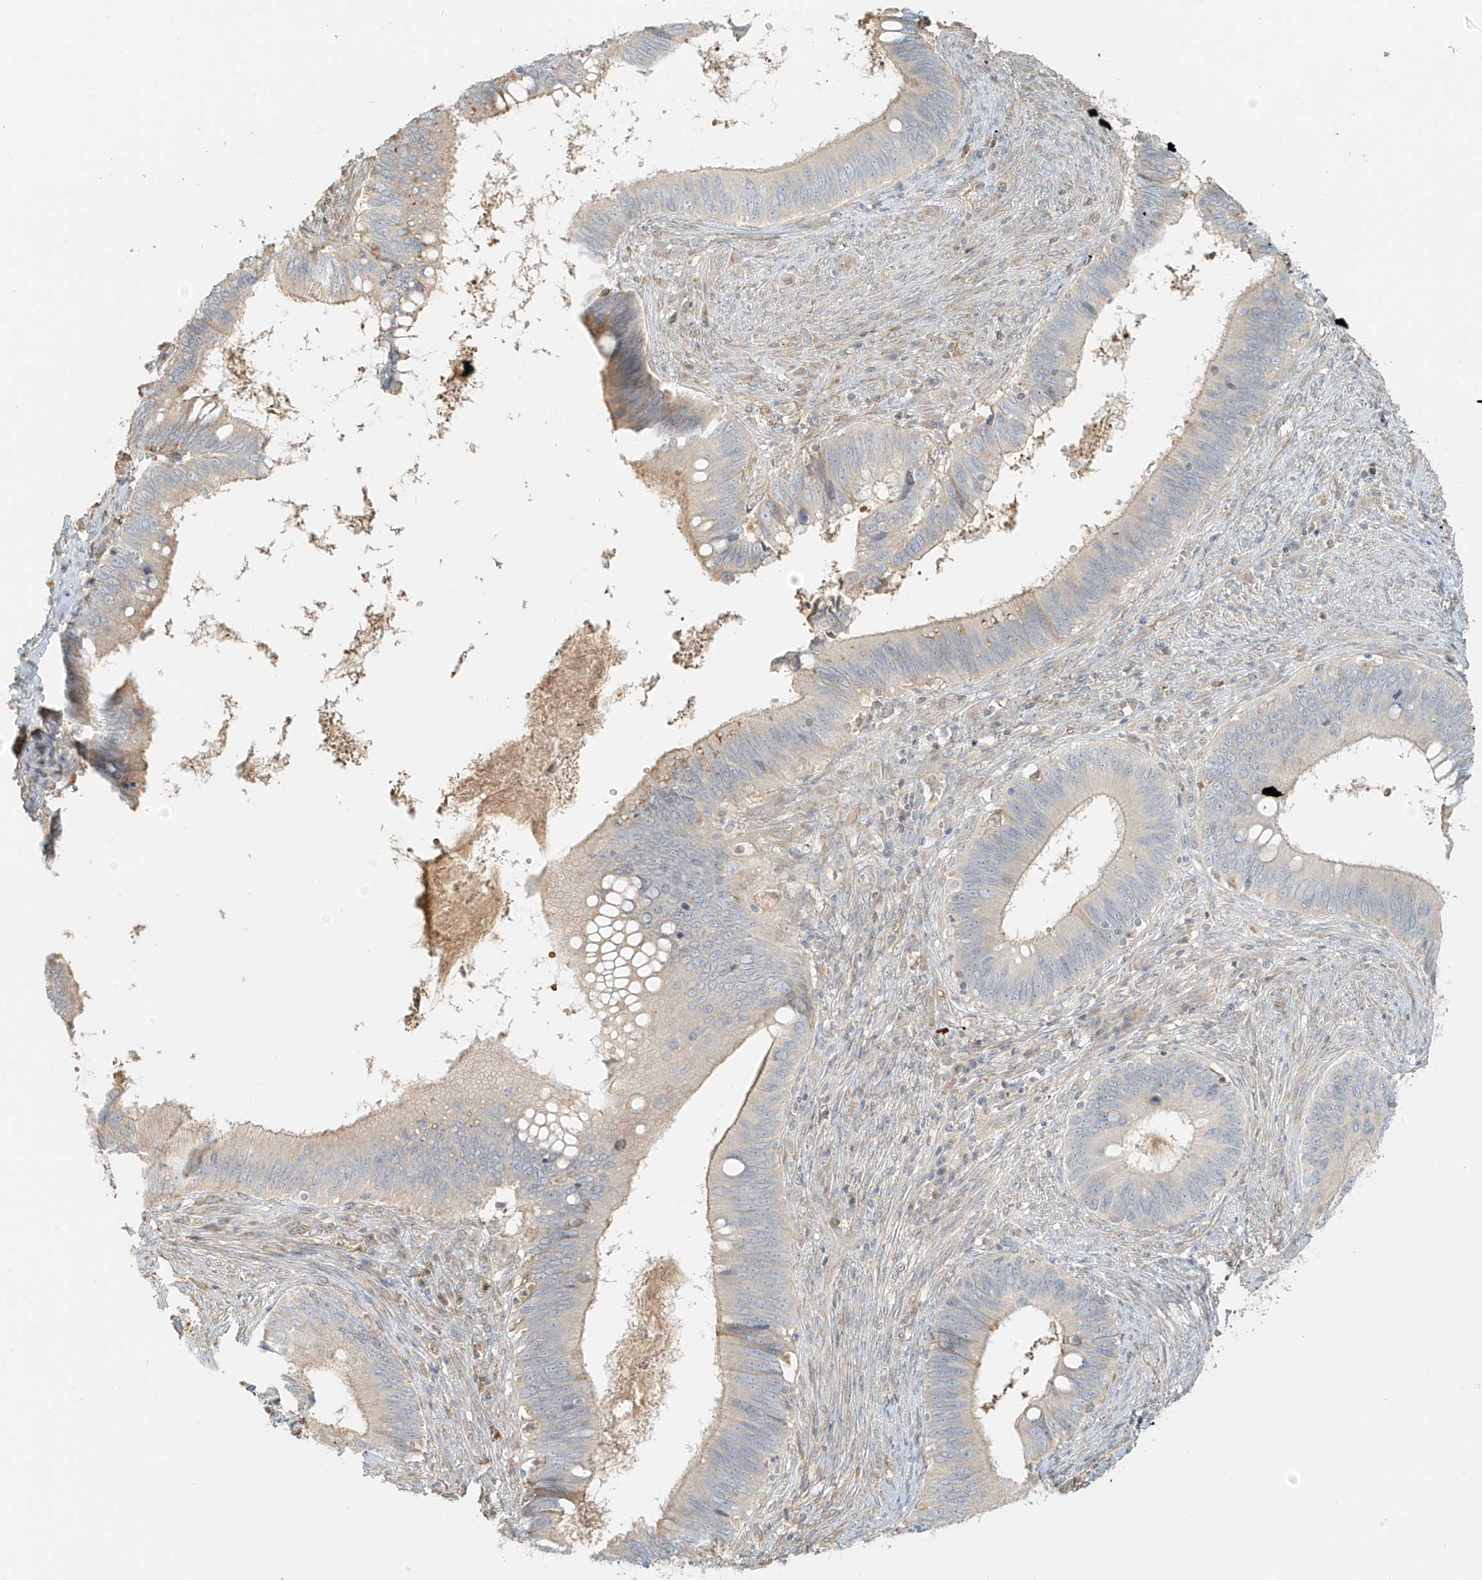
{"staining": {"intensity": "weak", "quantity": "<25%", "location": "cytoplasmic/membranous"}, "tissue": "cervical cancer", "cell_type": "Tumor cells", "image_type": "cancer", "snomed": [{"axis": "morphology", "description": "Adenocarcinoma, NOS"}, {"axis": "topography", "description": "Cervix"}], "caption": "Cervical cancer was stained to show a protein in brown. There is no significant expression in tumor cells. (DAB (3,3'-diaminobenzidine) immunohistochemistry visualized using brightfield microscopy, high magnification).", "gene": "UPK1B", "patient": {"sex": "female", "age": 42}}